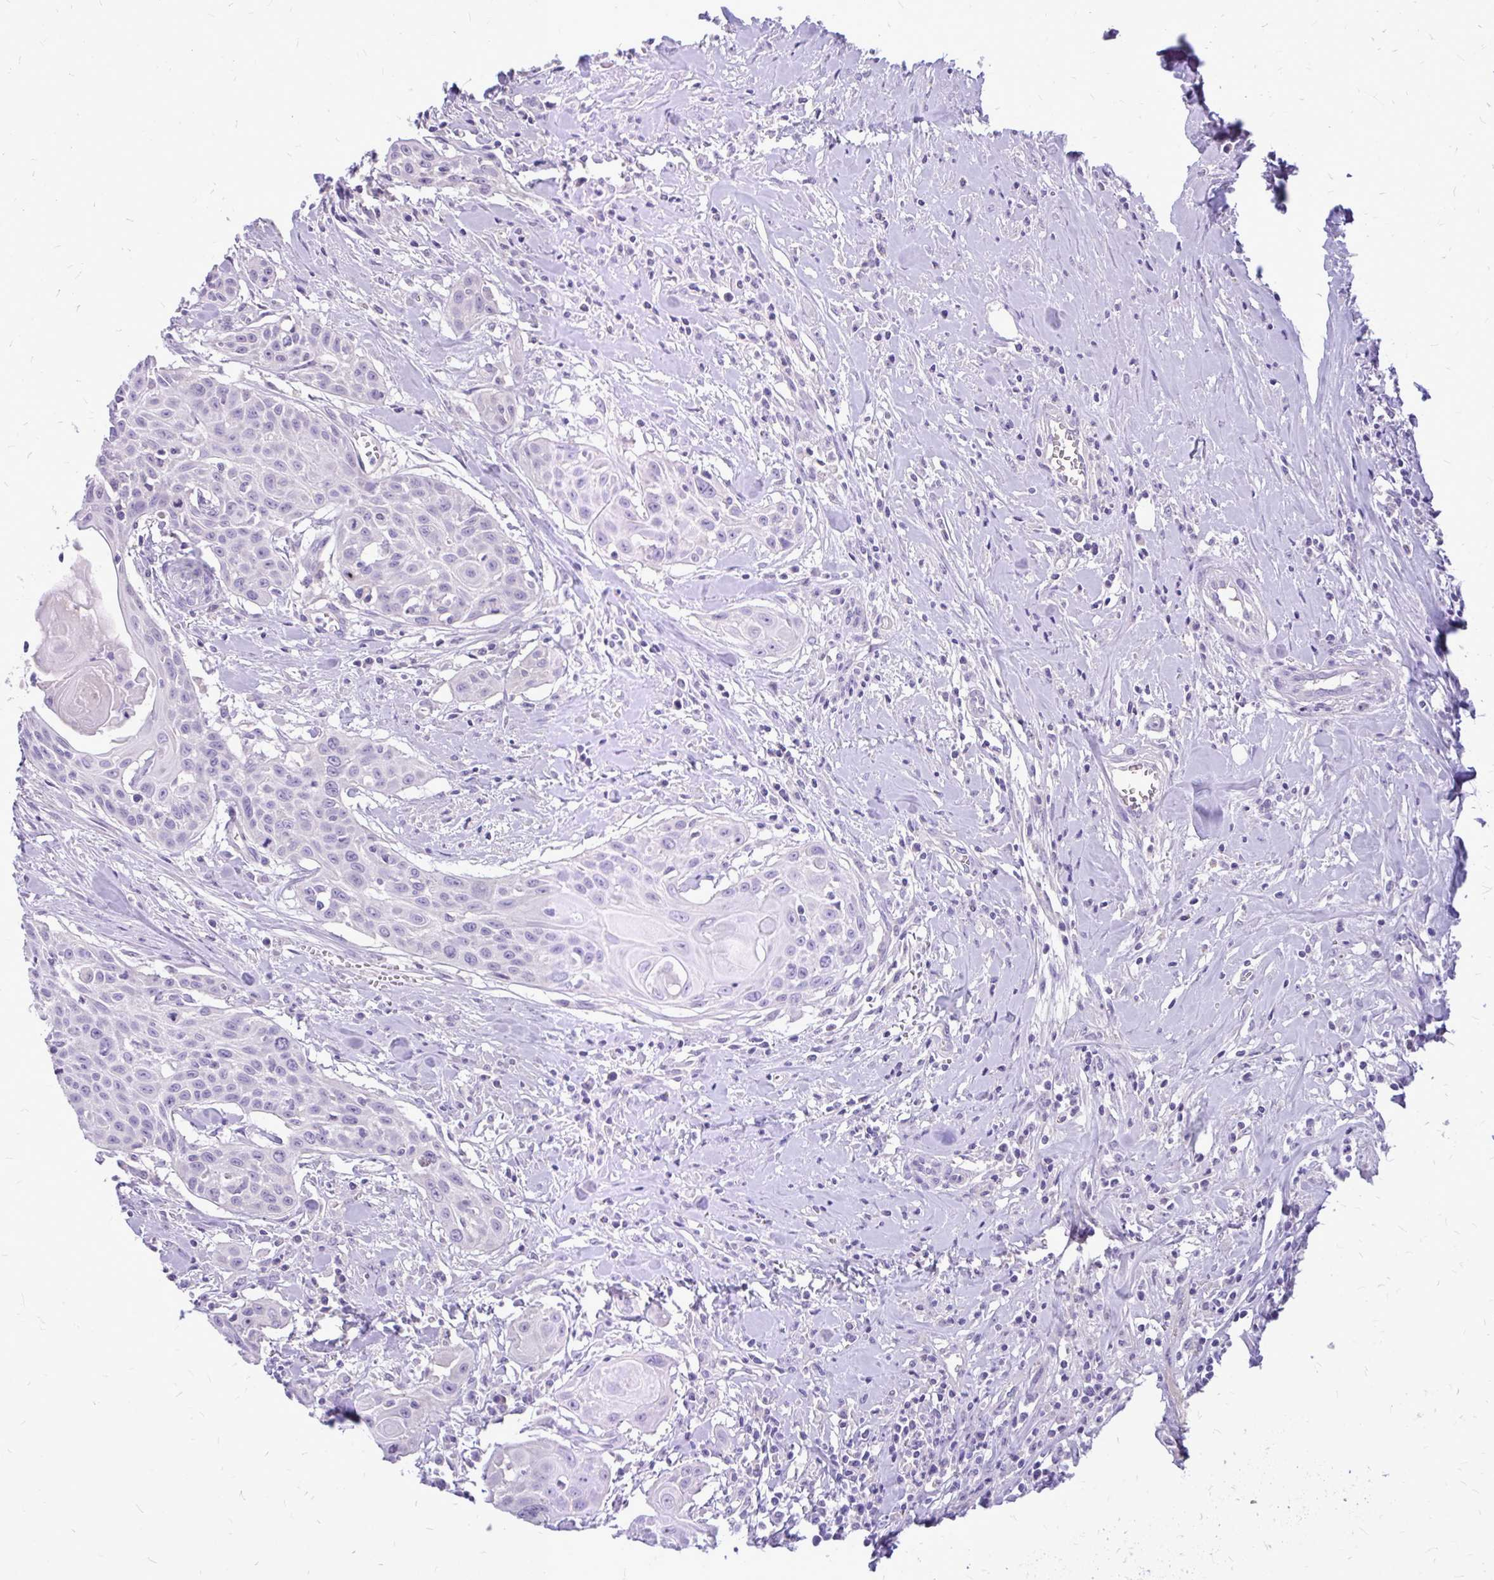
{"staining": {"intensity": "negative", "quantity": "none", "location": "none"}, "tissue": "head and neck cancer", "cell_type": "Tumor cells", "image_type": "cancer", "snomed": [{"axis": "morphology", "description": "Squamous cell carcinoma, NOS"}, {"axis": "topography", "description": "Lymph node"}, {"axis": "topography", "description": "Salivary gland"}, {"axis": "topography", "description": "Head-Neck"}], "caption": "Immunohistochemistry (IHC) histopathology image of human head and neck cancer (squamous cell carcinoma) stained for a protein (brown), which shows no staining in tumor cells. (DAB (3,3'-diaminobenzidine) IHC with hematoxylin counter stain).", "gene": "MAP1LC3A", "patient": {"sex": "female", "age": 74}}